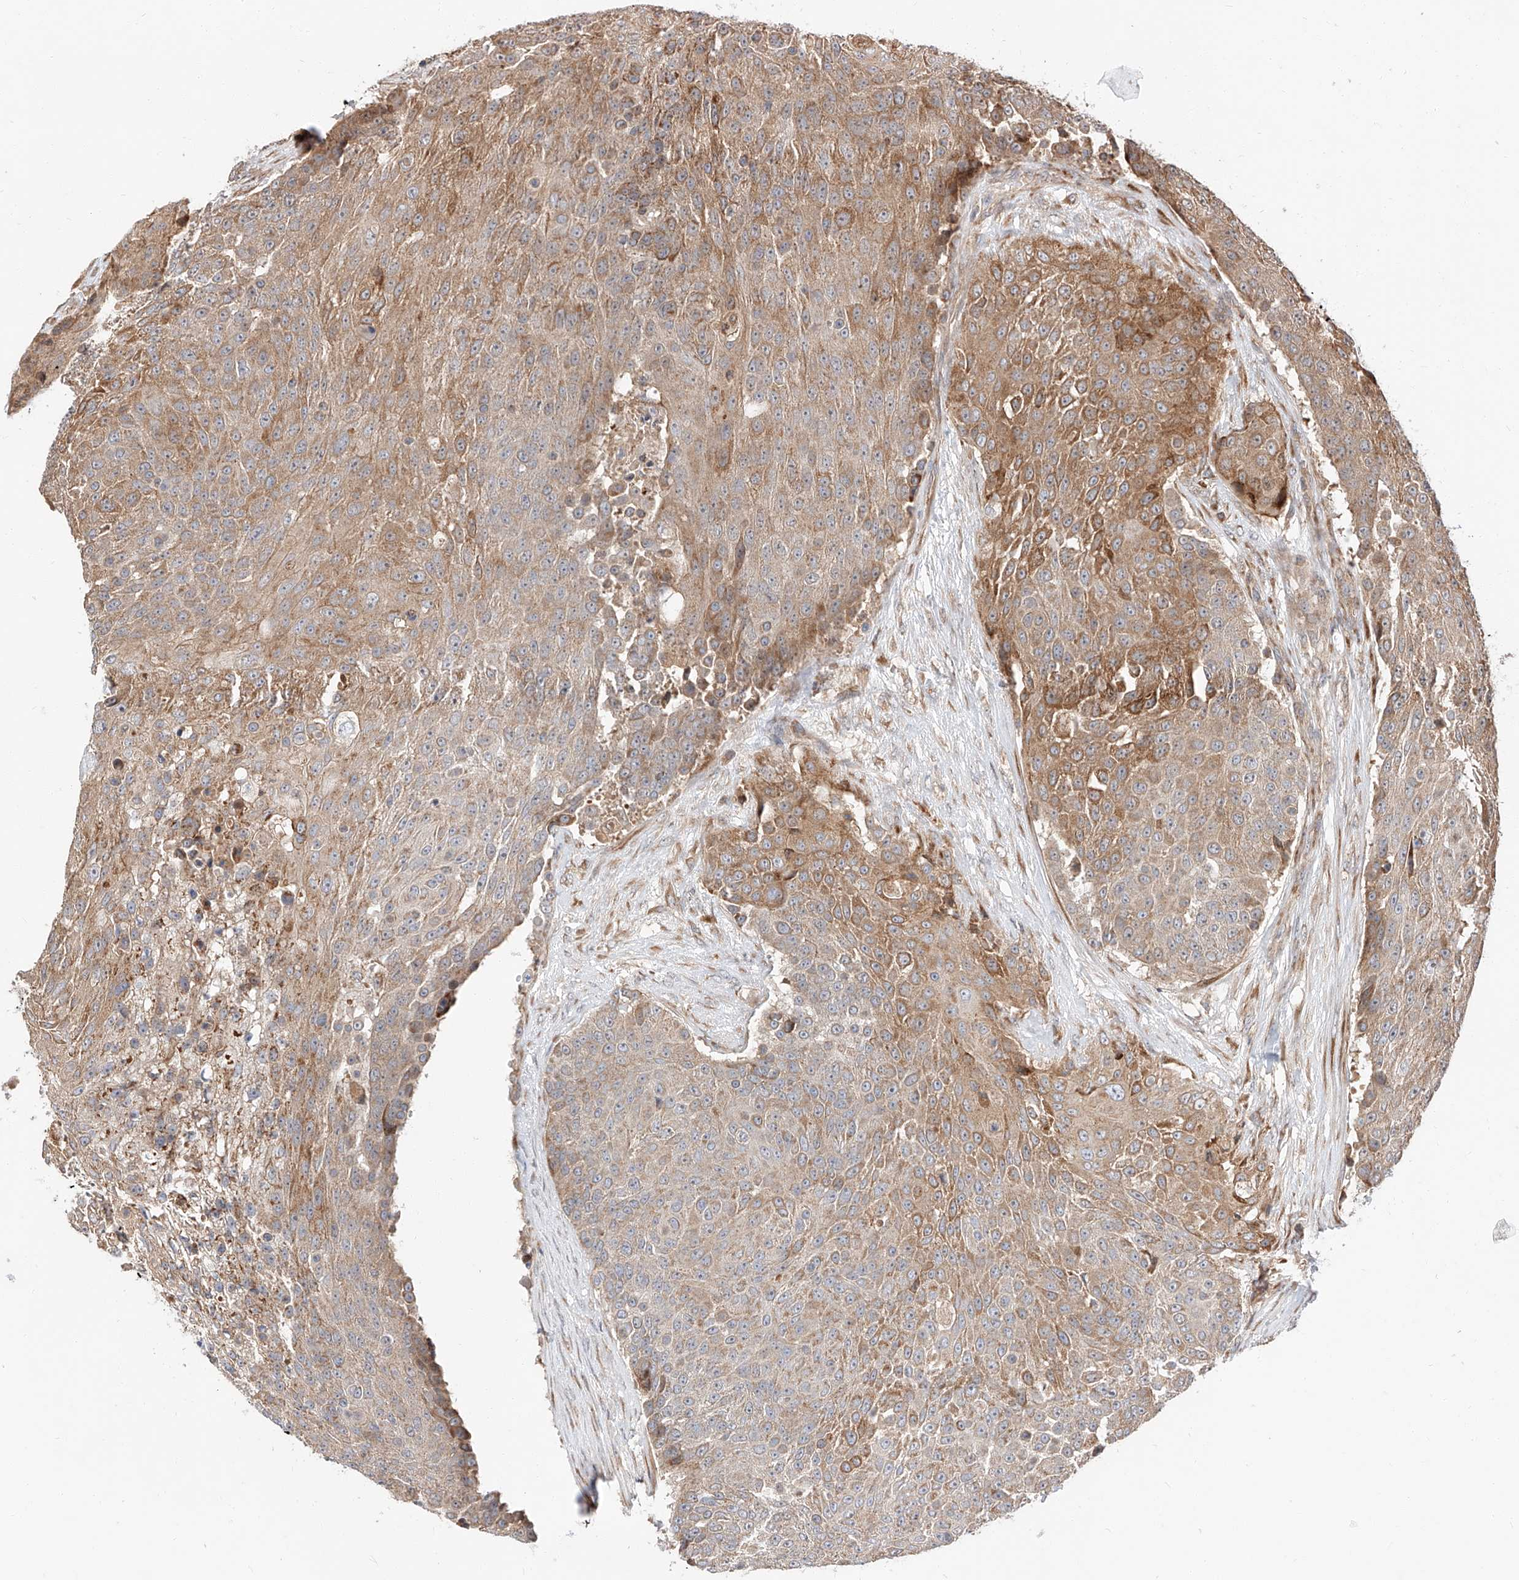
{"staining": {"intensity": "moderate", "quantity": "25%-75%", "location": "cytoplasmic/membranous"}, "tissue": "urothelial cancer", "cell_type": "Tumor cells", "image_type": "cancer", "snomed": [{"axis": "morphology", "description": "Urothelial carcinoma, High grade"}, {"axis": "topography", "description": "Urinary bladder"}], "caption": "A micrograph of human urothelial carcinoma (high-grade) stained for a protein exhibits moderate cytoplasmic/membranous brown staining in tumor cells.", "gene": "DIRAS3", "patient": {"sex": "female", "age": 63}}